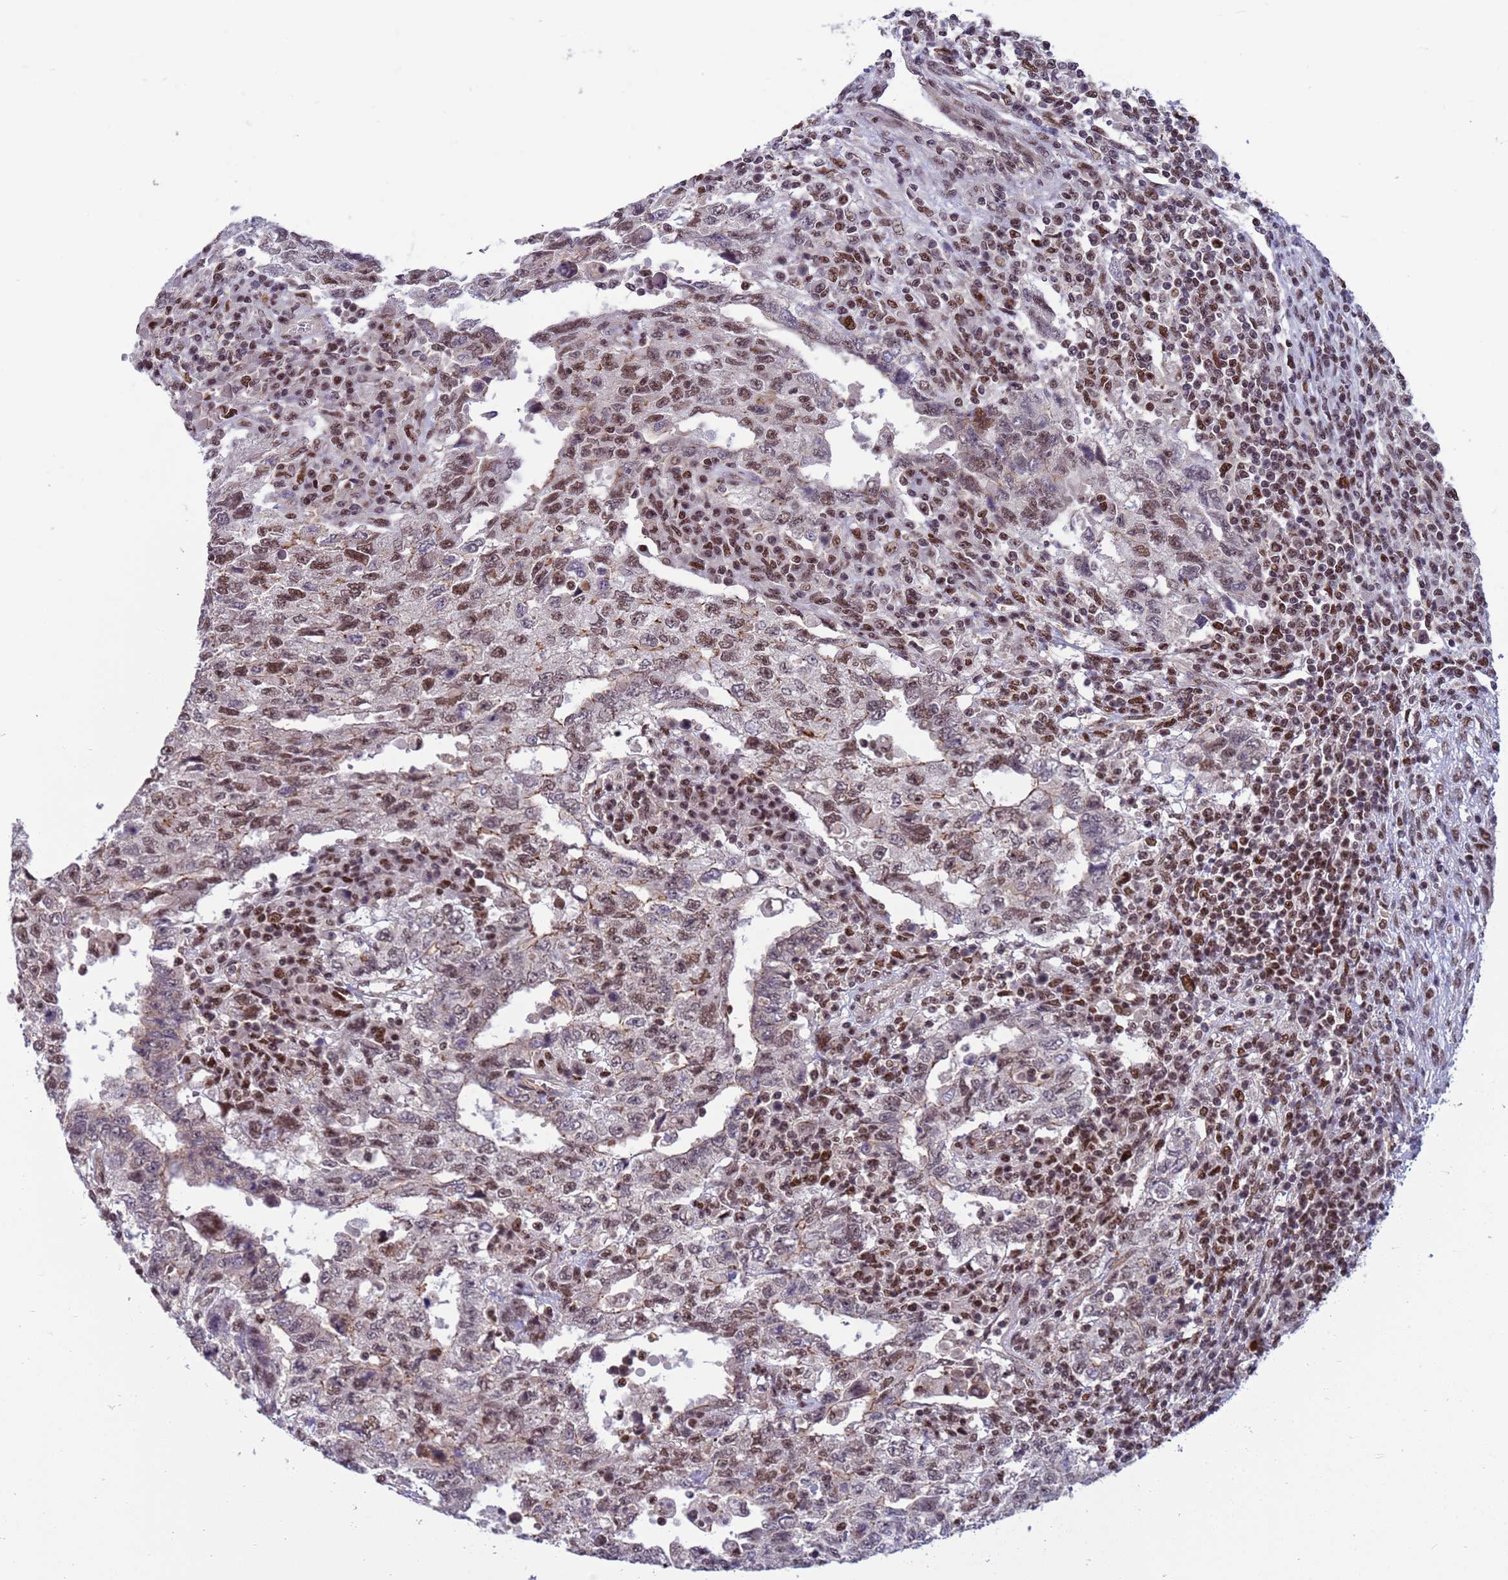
{"staining": {"intensity": "moderate", "quantity": "25%-75%", "location": "nuclear"}, "tissue": "testis cancer", "cell_type": "Tumor cells", "image_type": "cancer", "snomed": [{"axis": "morphology", "description": "Carcinoma, Embryonal, NOS"}, {"axis": "topography", "description": "Testis"}], "caption": "Immunohistochemistry (IHC) (DAB (3,3'-diaminobenzidine)) staining of testis cancer (embryonal carcinoma) reveals moderate nuclear protein staining in approximately 25%-75% of tumor cells.", "gene": "NSL1", "patient": {"sex": "male", "age": 26}}